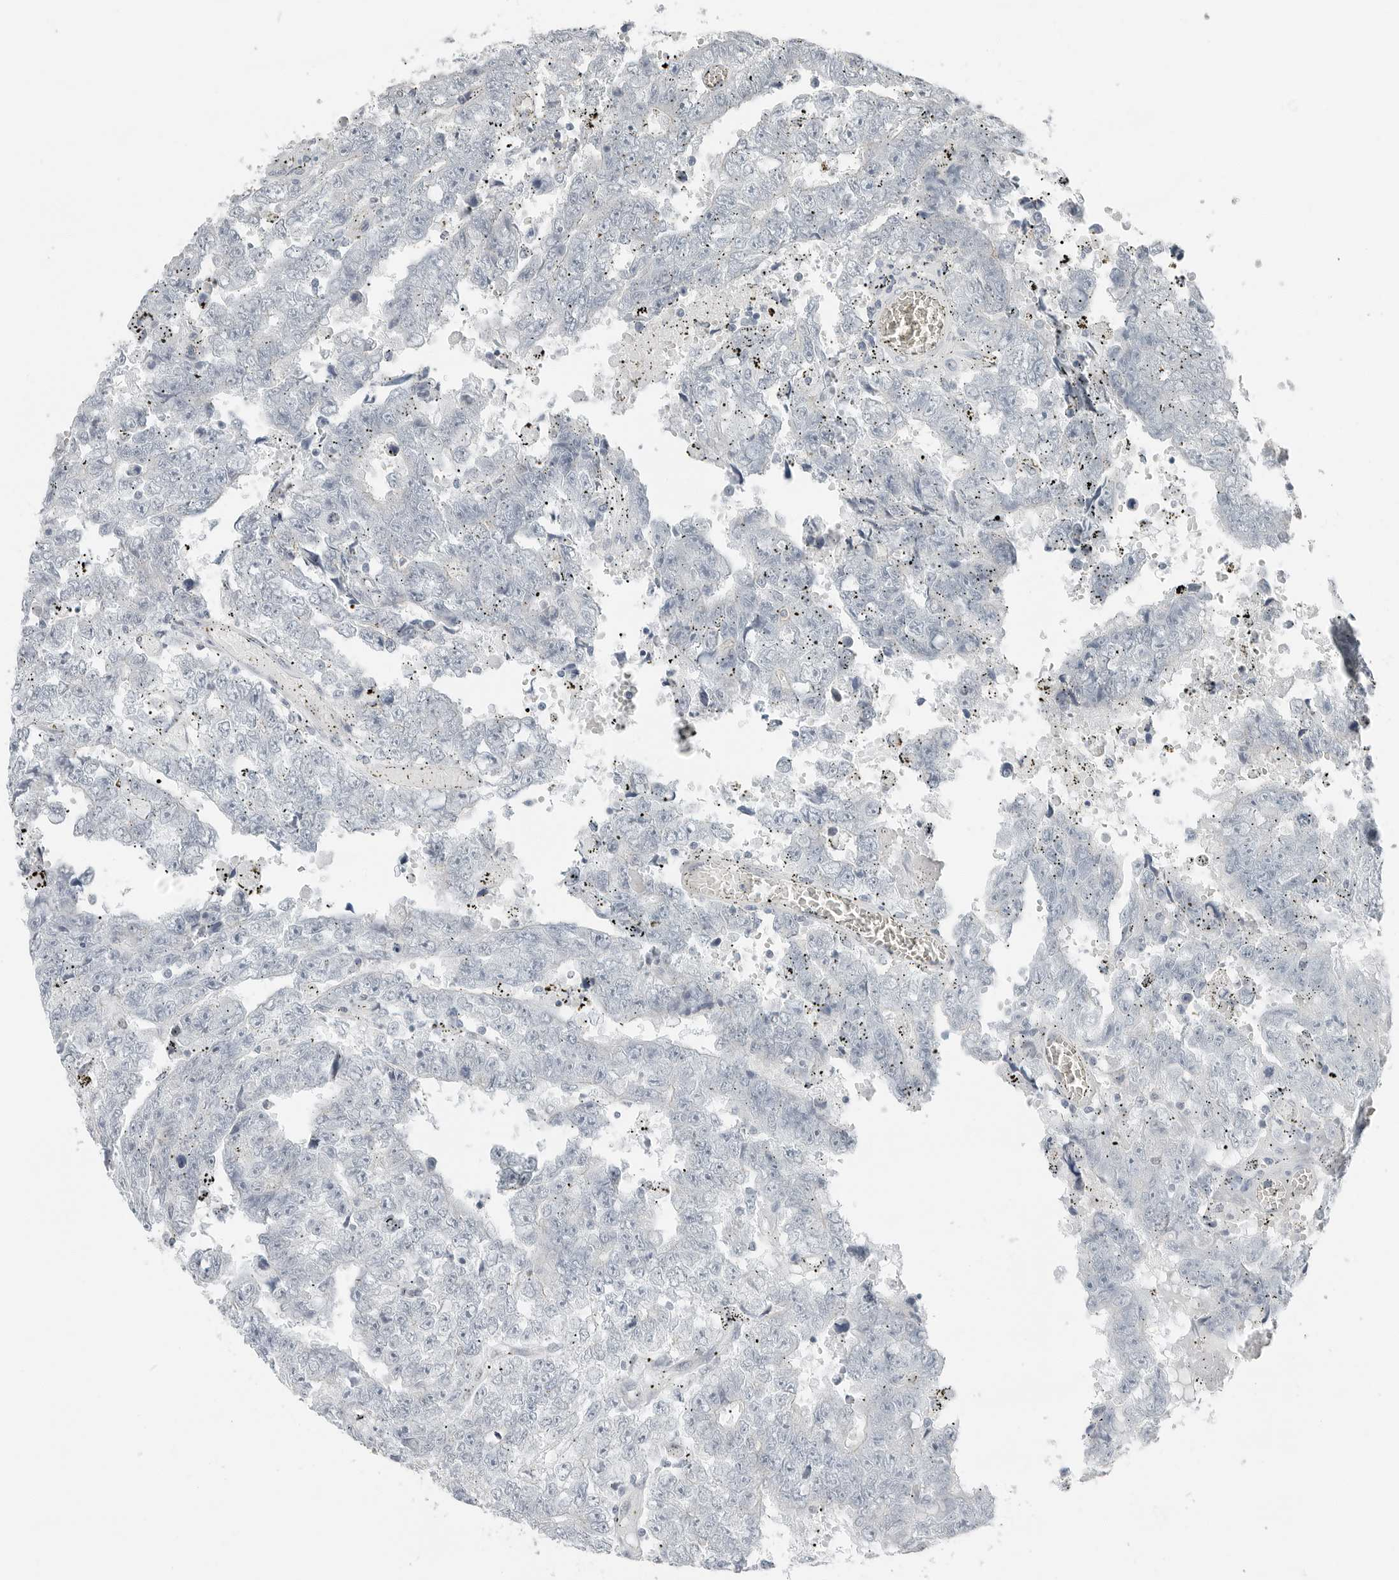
{"staining": {"intensity": "negative", "quantity": "none", "location": "none"}, "tissue": "testis cancer", "cell_type": "Tumor cells", "image_type": "cancer", "snomed": [{"axis": "morphology", "description": "Carcinoma, Embryonal, NOS"}, {"axis": "topography", "description": "Testis"}], "caption": "This is an IHC micrograph of human testis cancer. There is no staining in tumor cells.", "gene": "XIRP1", "patient": {"sex": "male", "age": 25}}